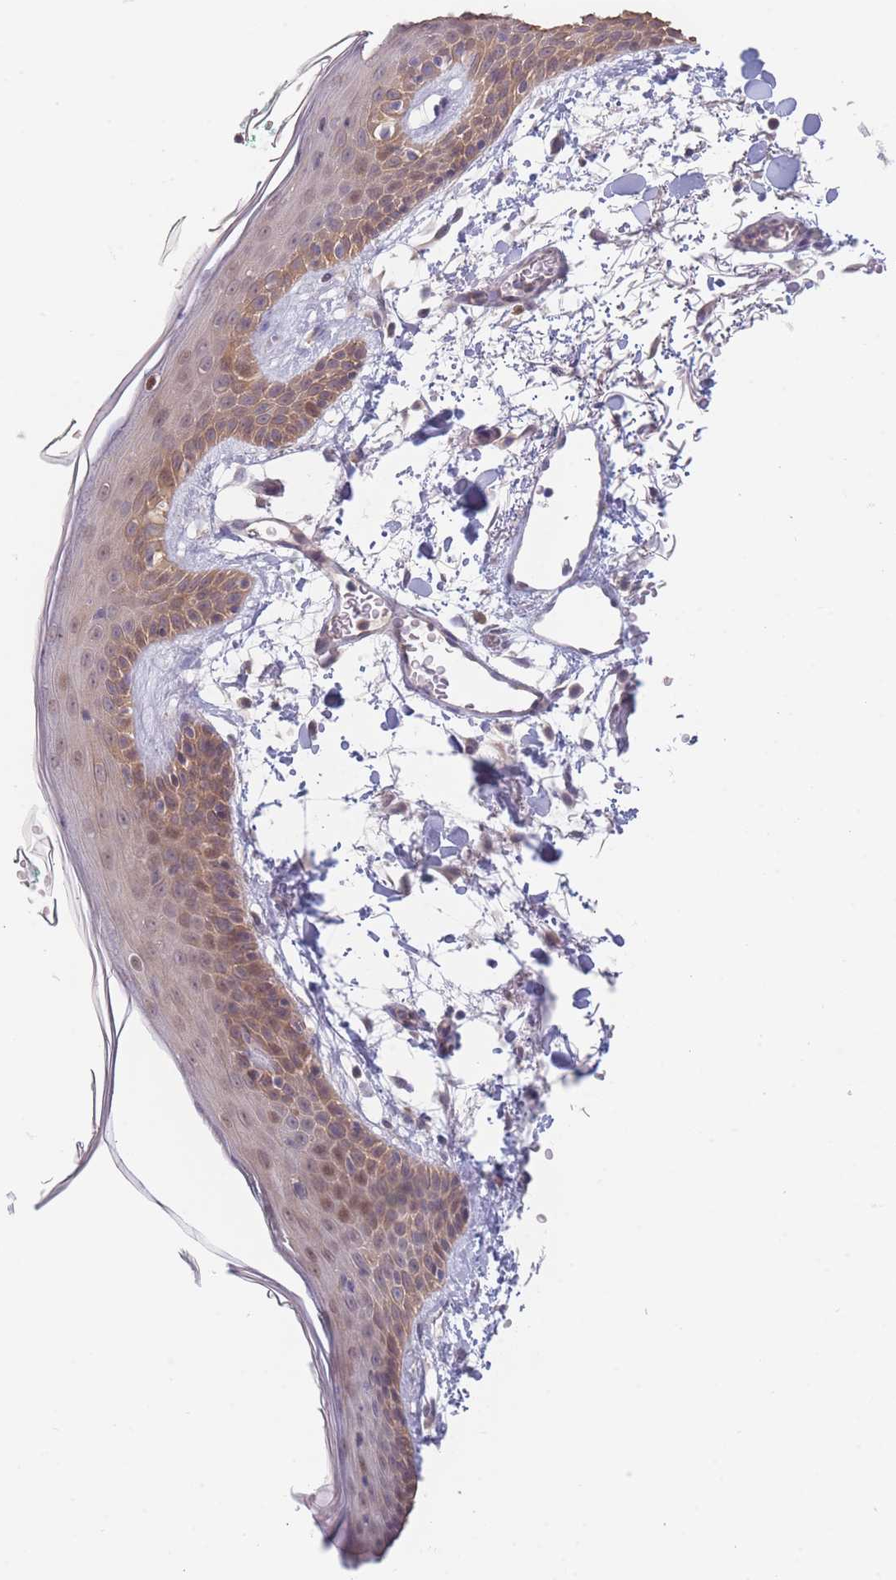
{"staining": {"intensity": "weak", "quantity": "25%-75%", "location": "cytoplasmic/membranous"}, "tissue": "skin", "cell_type": "Fibroblasts", "image_type": "normal", "snomed": [{"axis": "morphology", "description": "Normal tissue, NOS"}, {"axis": "topography", "description": "Skin"}], "caption": "Skin stained with DAB (3,3'-diaminobenzidine) immunohistochemistry demonstrates low levels of weak cytoplasmic/membranous expression in approximately 25%-75% of fibroblasts. The staining was performed using DAB (3,3'-diaminobenzidine), with brown indicating positive protein expression. Nuclei are stained blue with hematoxylin.", "gene": "FAM227B", "patient": {"sex": "male", "age": 79}}